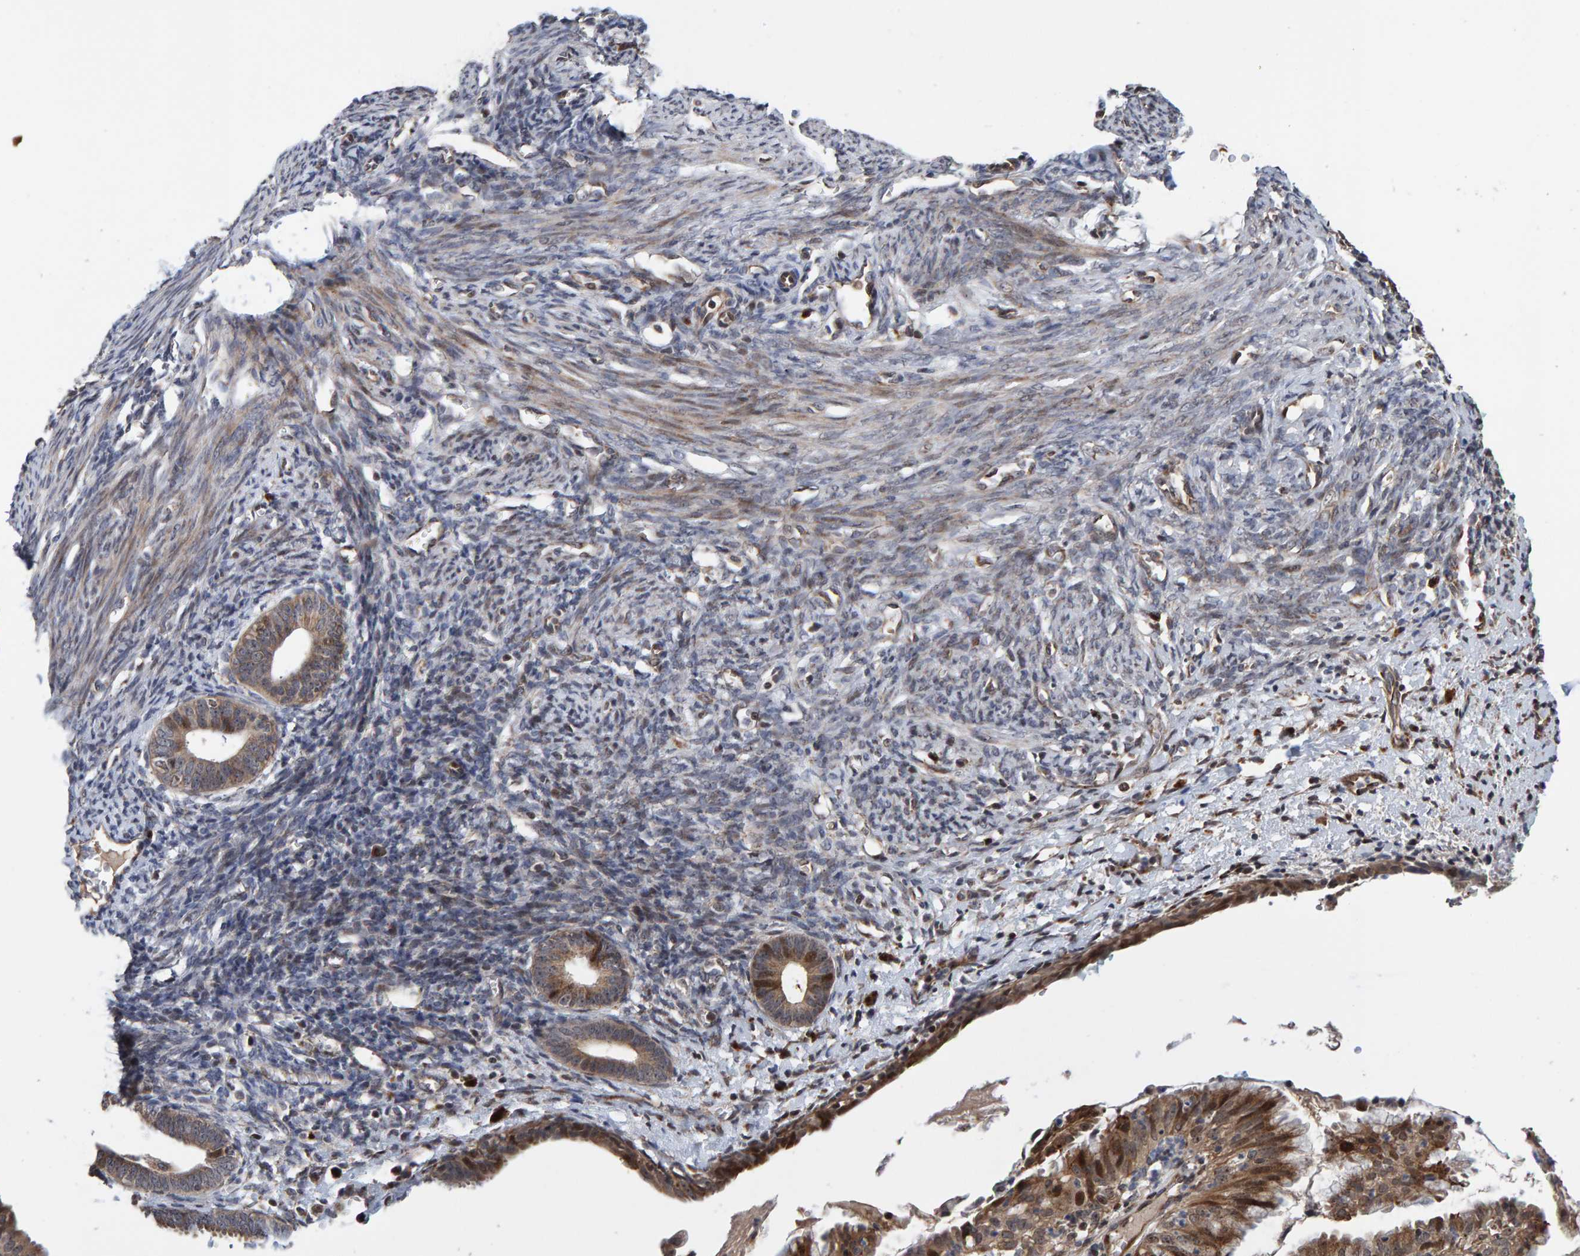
{"staining": {"intensity": "weak", "quantity": "25%-75%", "location": "cytoplasmic/membranous"}, "tissue": "endometrium", "cell_type": "Cells in endometrial stroma", "image_type": "normal", "snomed": [{"axis": "morphology", "description": "Normal tissue, NOS"}, {"axis": "morphology", "description": "Adenocarcinoma, NOS"}, {"axis": "topography", "description": "Endometrium"}], "caption": "DAB (3,3'-diaminobenzidine) immunohistochemical staining of unremarkable endometrium shows weak cytoplasmic/membranous protein positivity in about 25%-75% of cells in endometrial stroma. (Stains: DAB (3,3'-diaminobenzidine) in brown, nuclei in blue, Microscopy: brightfield microscopy at high magnification).", "gene": "CCDC25", "patient": {"sex": "female", "age": 57}}